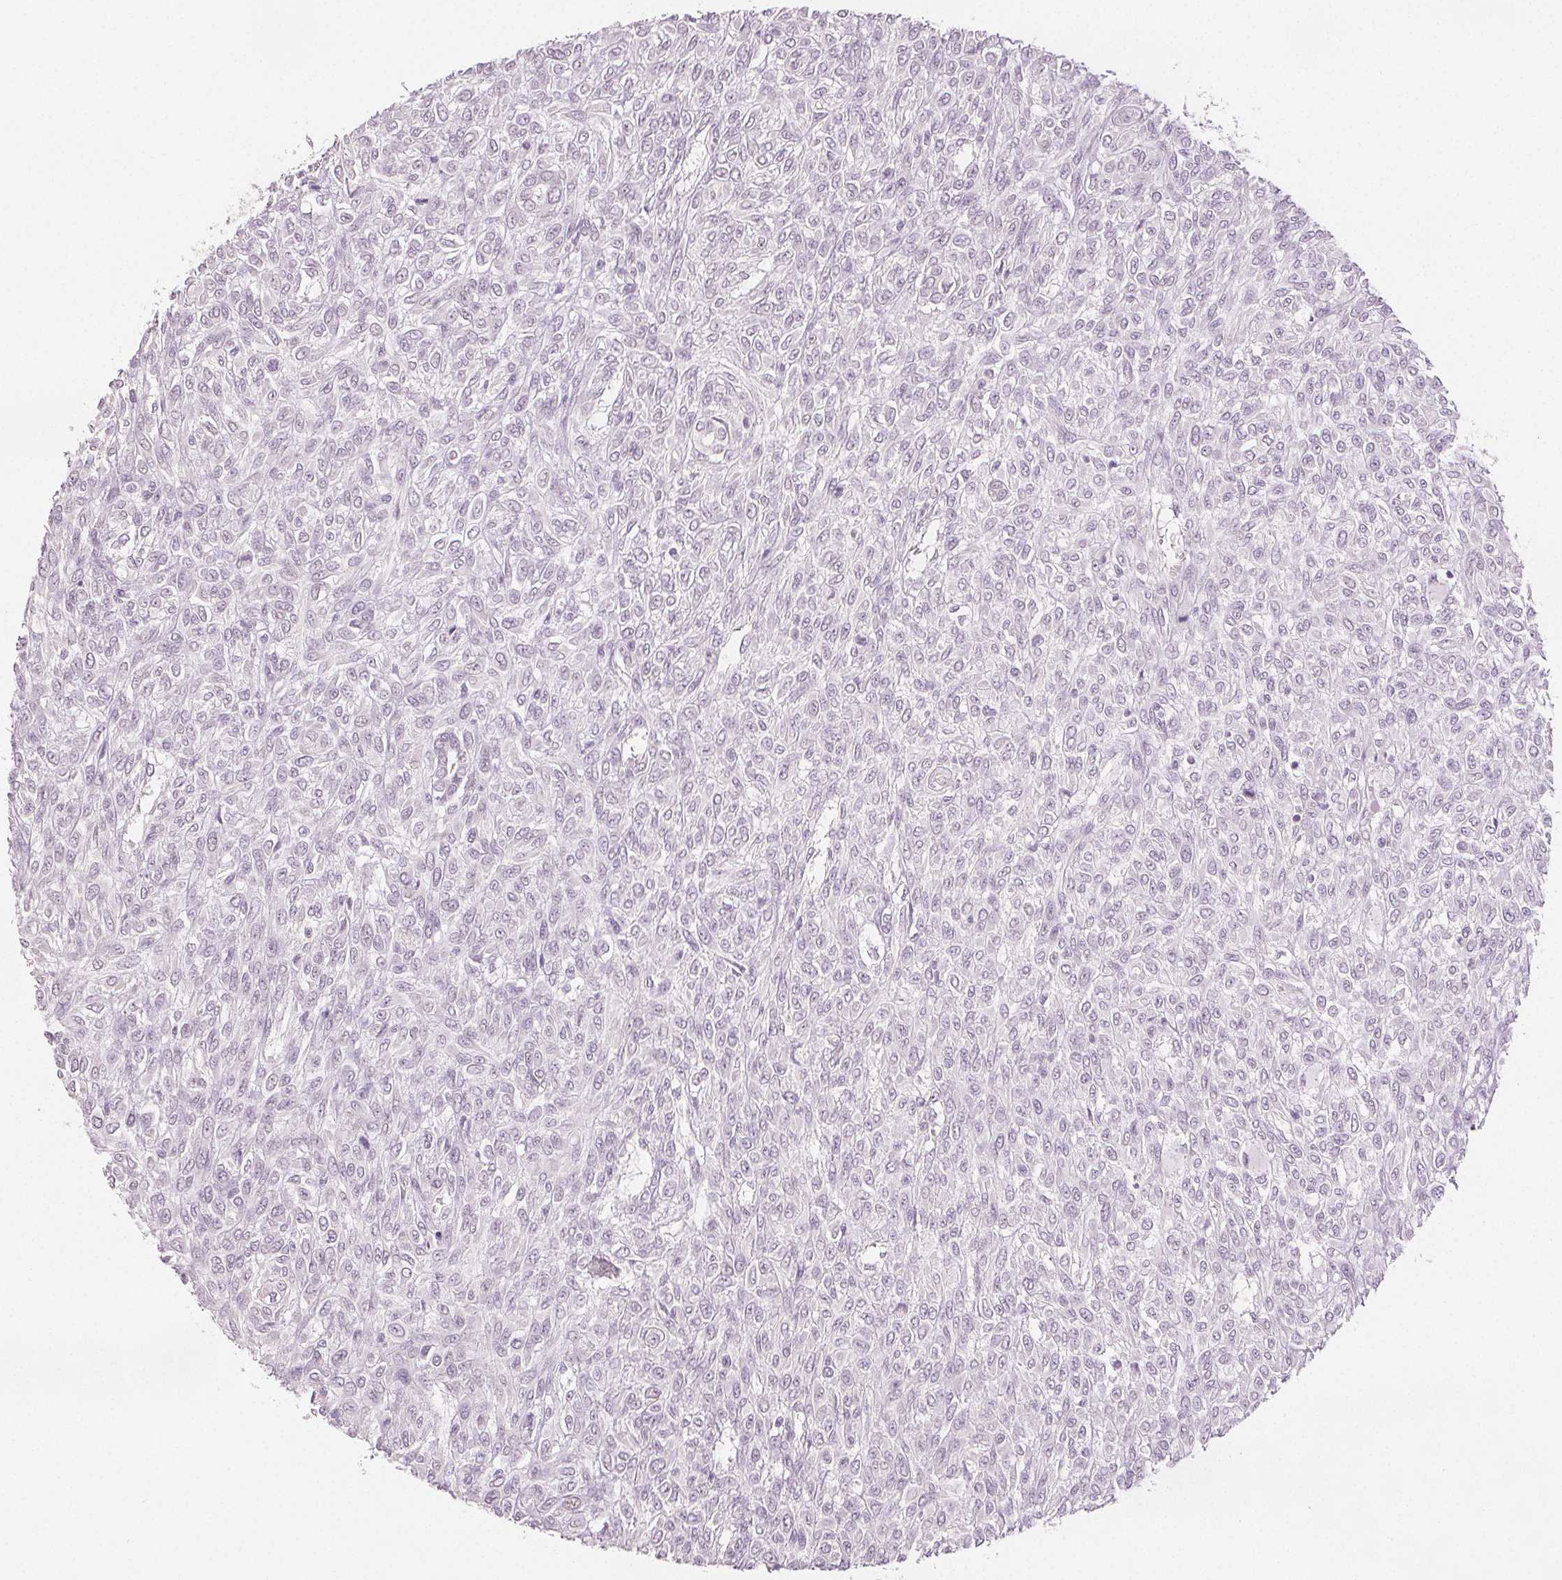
{"staining": {"intensity": "negative", "quantity": "none", "location": "none"}, "tissue": "renal cancer", "cell_type": "Tumor cells", "image_type": "cancer", "snomed": [{"axis": "morphology", "description": "Adenocarcinoma, NOS"}, {"axis": "topography", "description": "Kidney"}], "caption": "Tumor cells show no significant protein staining in adenocarcinoma (renal).", "gene": "SCGN", "patient": {"sex": "male", "age": 58}}